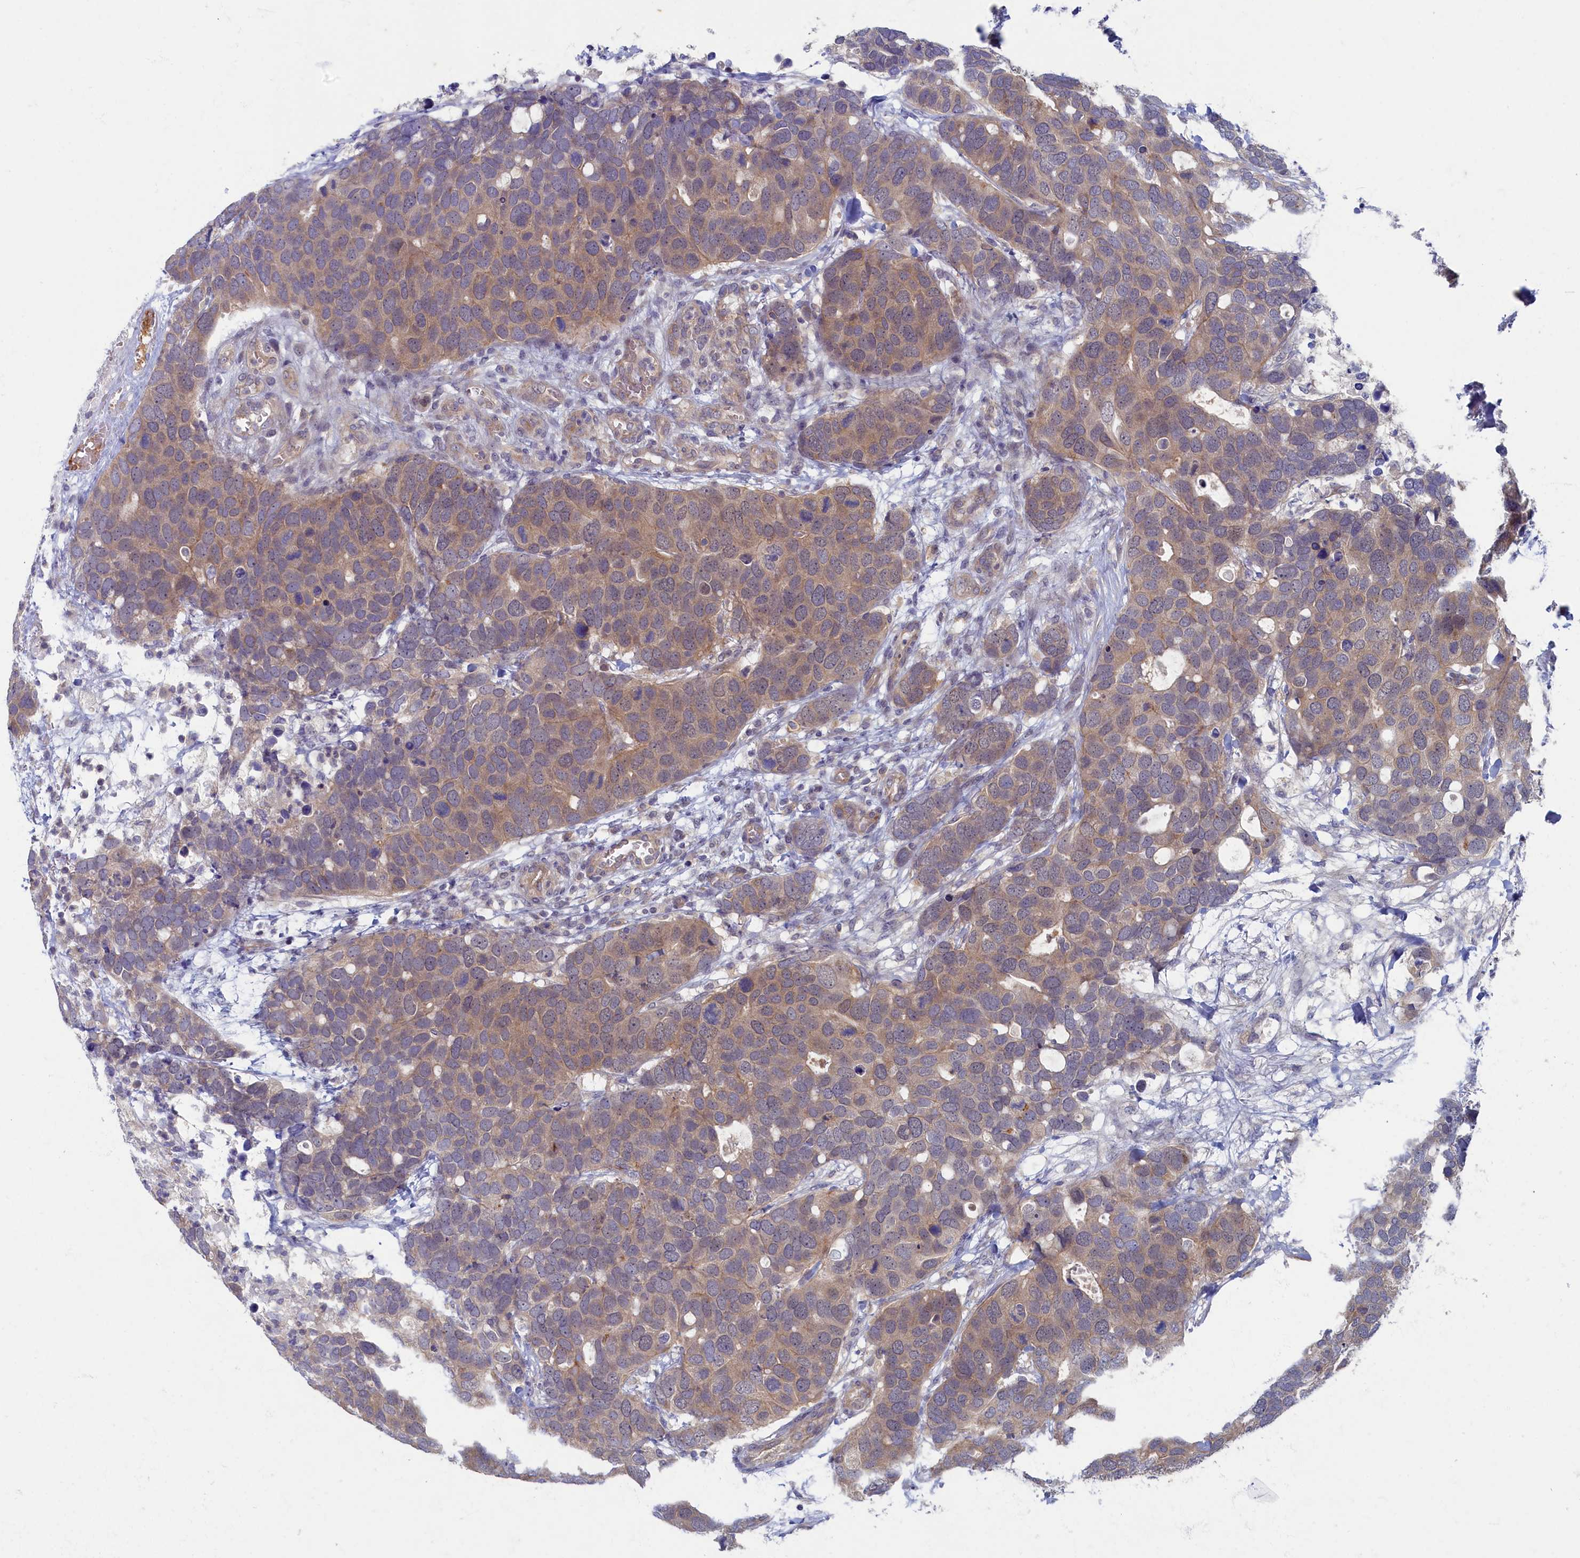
{"staining": {"intensity": "weak", "quantity": "25%-75%", "location": "cytoplasmic/membranous"}, "tissue": "breast cancer", "cell_type": "Tumor cells", "image_type": "cancer", "snomed": [{"axis": "morphology", "description": "Duct carcinoma"}, {"axis": "topography", "description": "Breast"}], "caption": "This is a histology image of immunohistochemistry staining of breast cancer (intraductal carcinoma), which shows weak expression in the cytoplasmic/membranous of tumor cells.", "gene": "WDR59", "patient": {"sex": "female", "age": 83}}